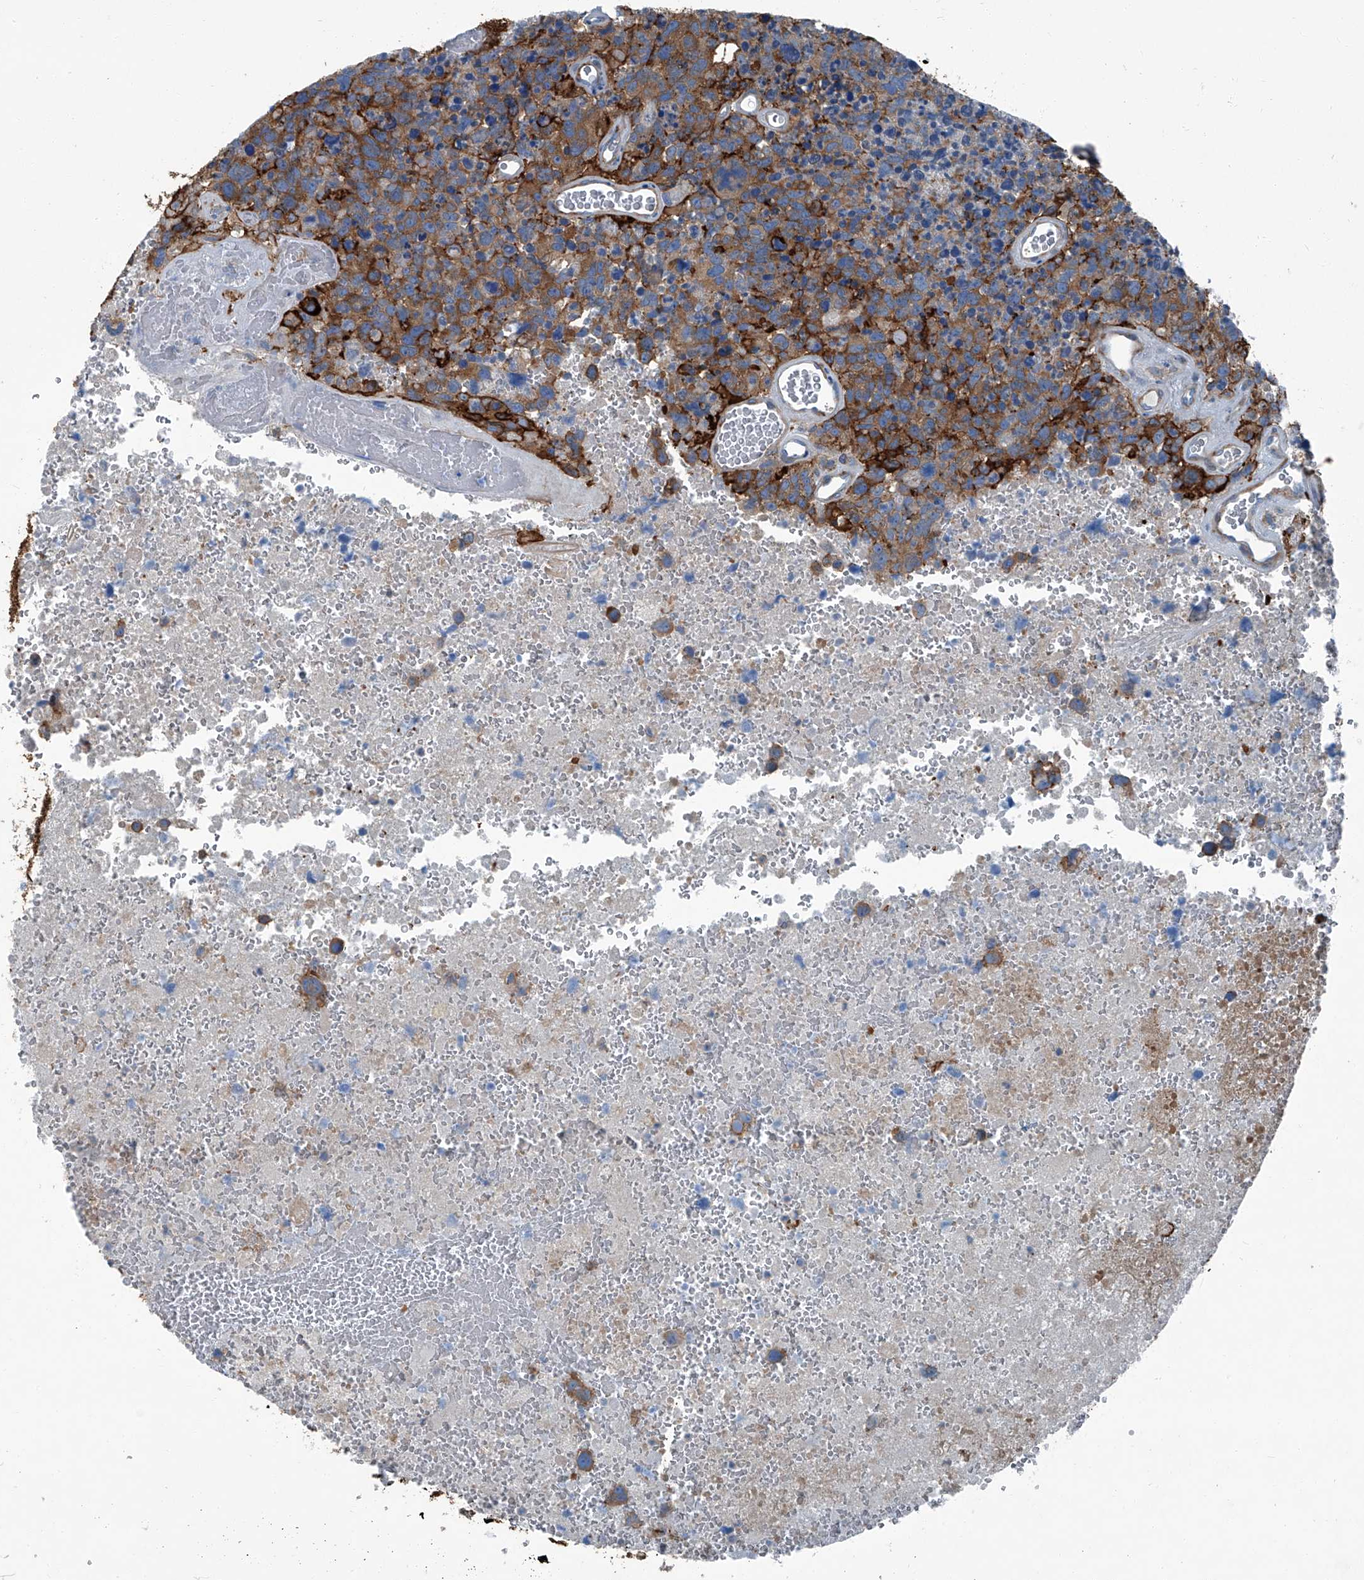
{"staining": {"intensity": "moderate", "quantity": ">75%", "location": "cytoplasmic/membranous"}, "tissue": "glioma", "cell_type": "Tumor cells", "image_type": "cancer", "snomed": [{"axis": "morphology", "description": "Glioma, malignant, High grade"}, {"axis": "topography", "description": "Brain"}], "caption": "Moderate cytoplasmic/membranous expression for a protein is present in about >75% of tumor cells of malignant high-grade glioma using IHC.", "gene": "SEPTIN7", "patient": {"sex": "male", "age": 69}}